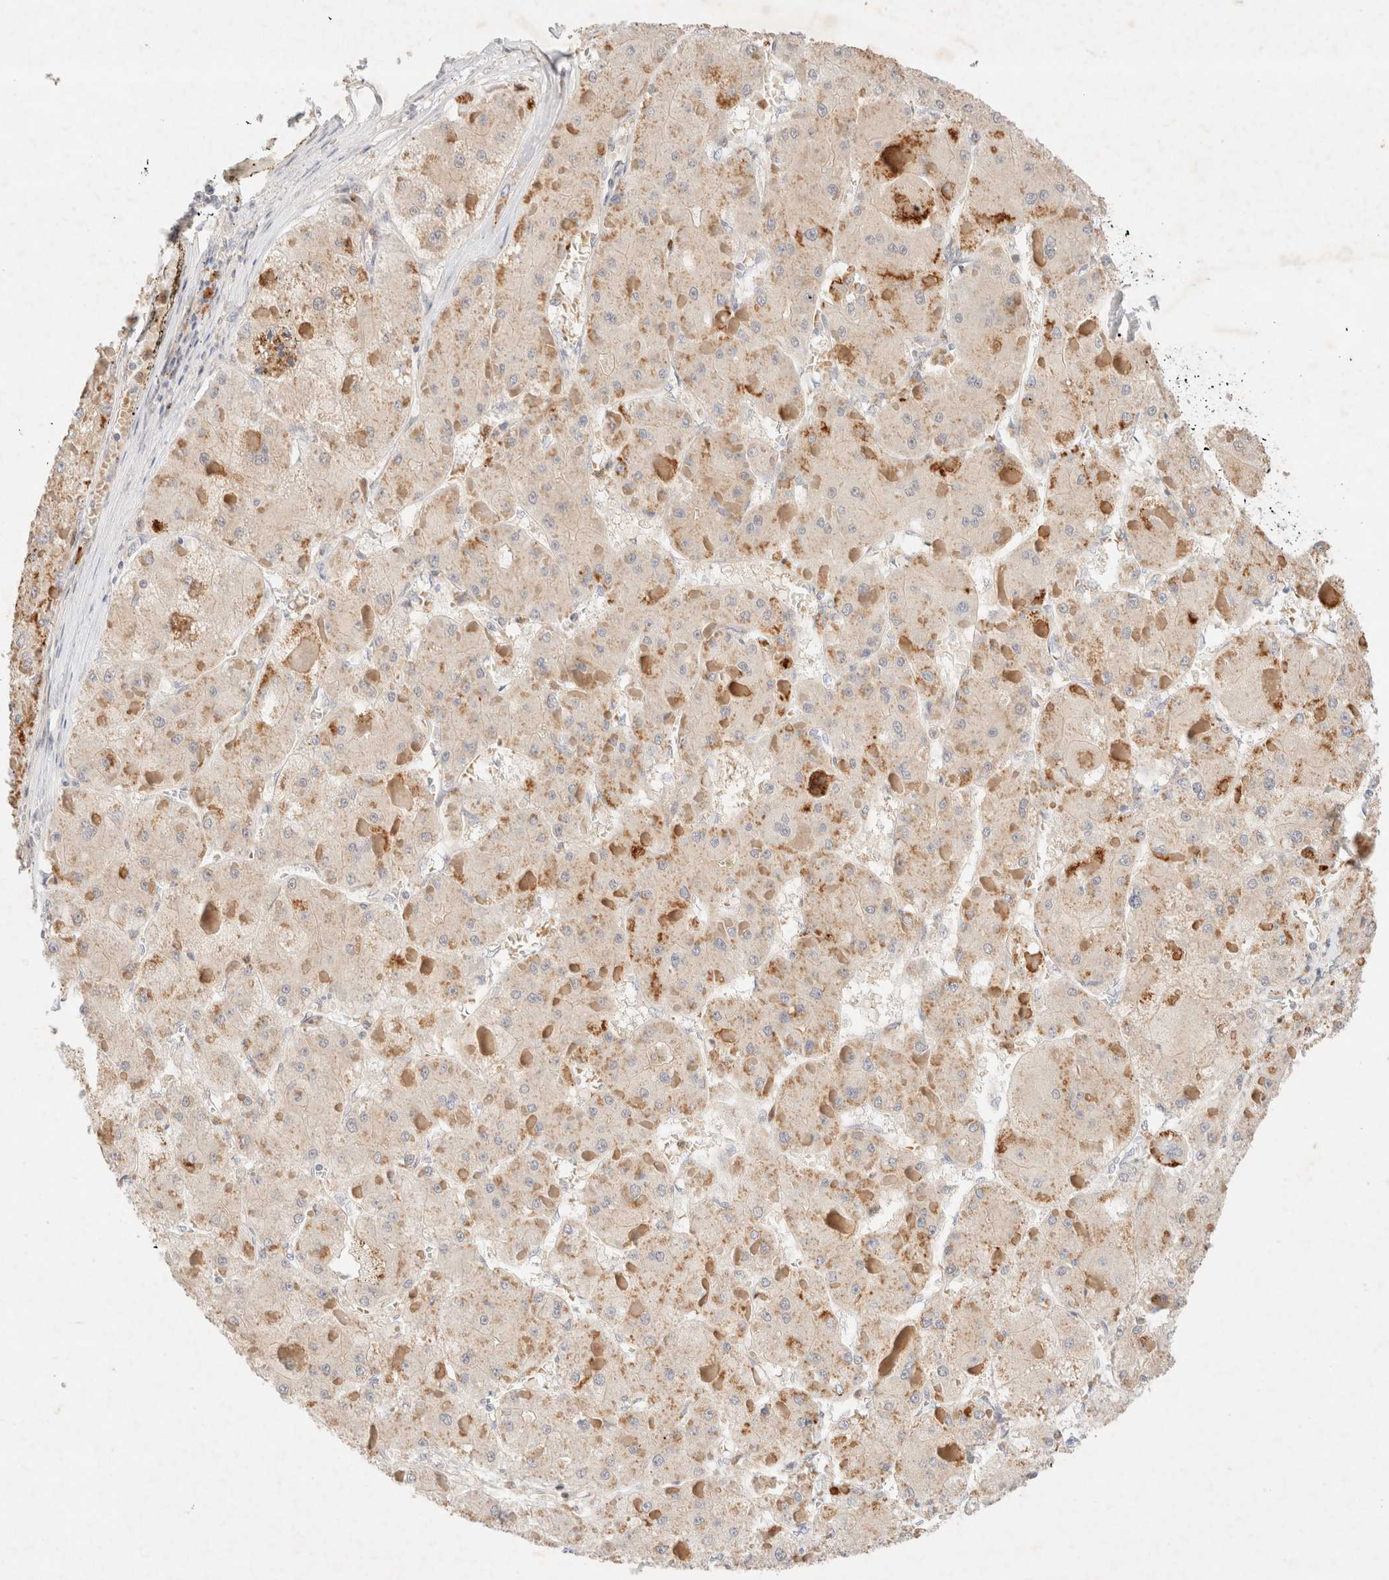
{"staining": {"intensity": "moderate", "quantity": "25%-75%", "location": "cytoplasmic/membranous"}, "tissue": "liver cancer", "cell_type": "Tumor cells", "image_type": "cancer", "snomed": [{"axis": "morphology", "description": "Carcinoma, Hepatocellular, NOS"}, {"axis": "topography", "description": "Liver"}], "caption": "IHC of liver hepatocellular carcinoma displays medium levels of moderate cytoplasmic/membranous positivity in about 25%-75% of tumor cells. The staining was performed using DAB (3,3'-diaminobenzidine), with brown indicating positive protein expression. Nuclei are stained blue with hematoxylin.", "gene": "SGSM2", "patient": {"sex": "female", "age": 73}}